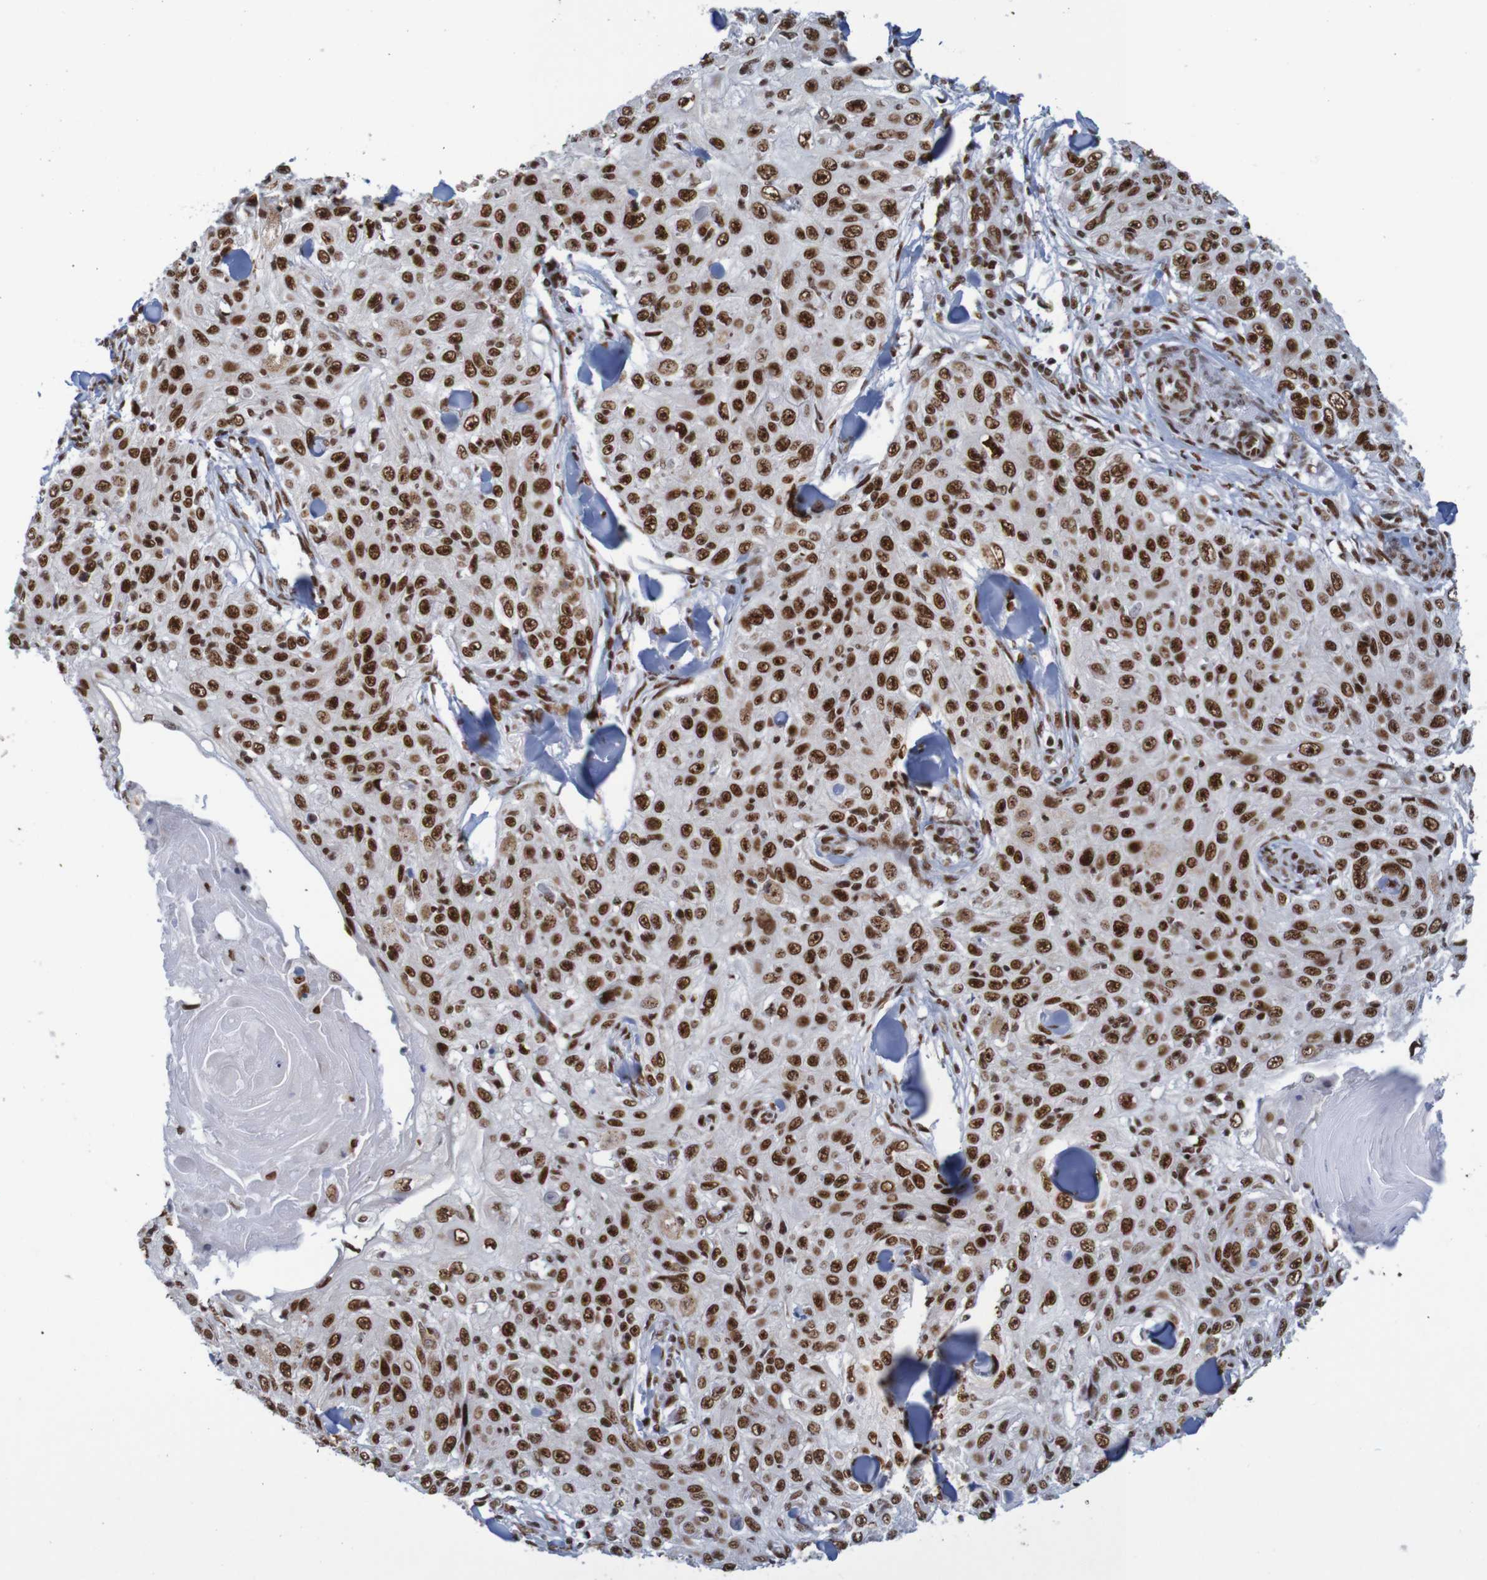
{"staining": {"intensity": "strong", "quantity": ">75%", "location": "nuclear"}, "tissue": "skin cancer", "cell_type": "Tumor cells", "image_type": "cancer", "snomed": [{"axis": "morphology", "description": "Squamous cell carcinoma, NOS"}, {"axis": "topography", "description": "Skin"}], "caption": "A micrograph of squamous cell carcinoma (skin) stained for a protein reveals strong nuclear brown staining in tumor cells.", "gene": "THRAP3", "patient": {"sex": "male", "age": 86}}